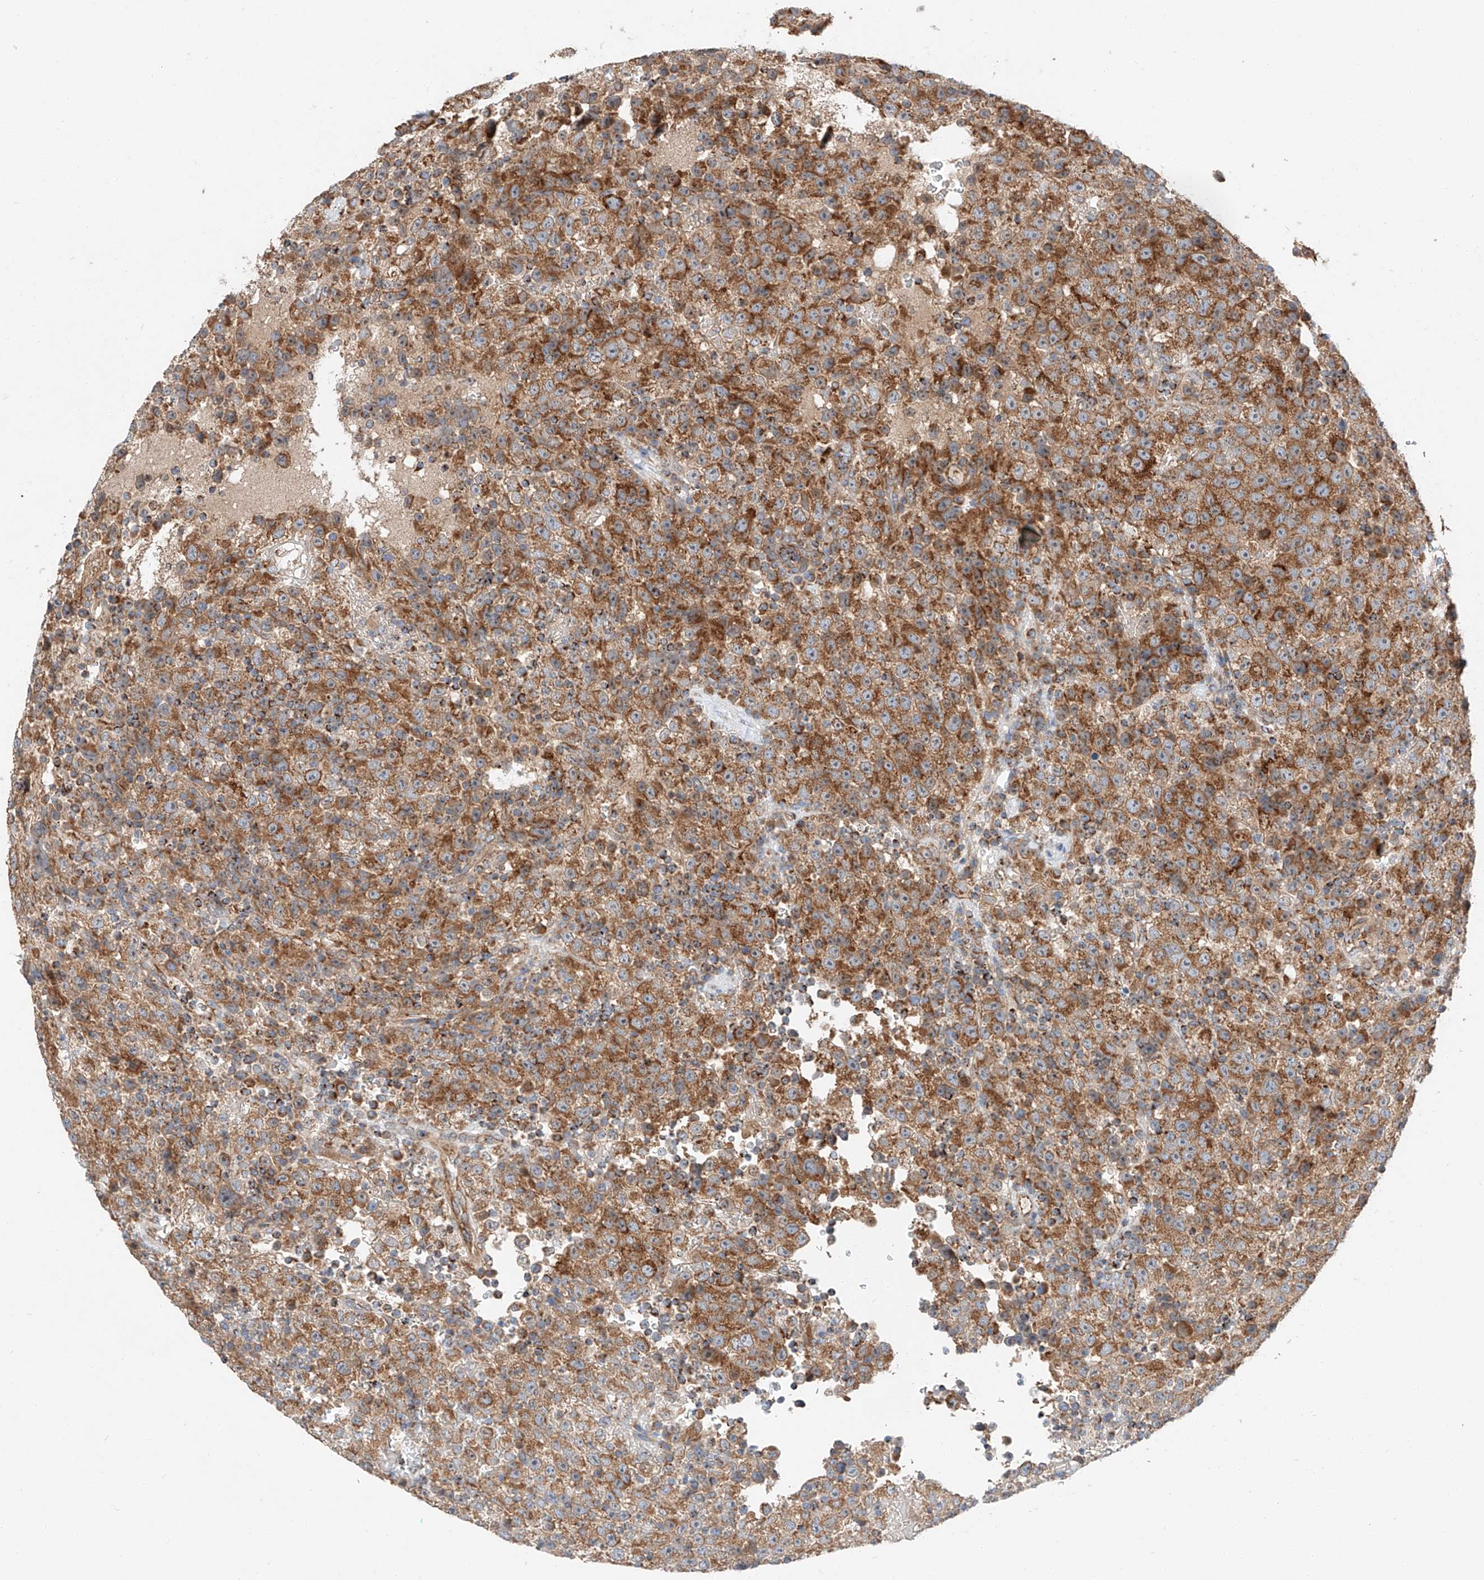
{"staining": {"intensity": "moderate", "quantity": ">75%", "location": "cytoplasmic/membranous"}, "tissue": "testis cancer", "cell_type": "Tumor cells", "image_type": "cancer", "snomed": [{"axis": "morphology", "description": "Seminoma, NOS"}, {"axis": "topography", "description": "Testis"}], "caption": "IHC staining of testis cancer (seminoma), which demonstrates medium levels of moderate cytoplasmic/membranous staining in about >75% of tumor cells indicating moderate cytoplasmic/membranous protein expression. The staining was performed using DAB (brown) for protein detection and nuclei were counterstained in hematoxylin (blue).", "gene": "RUSC1", "patient": {"sex": "male", "age": 22}}